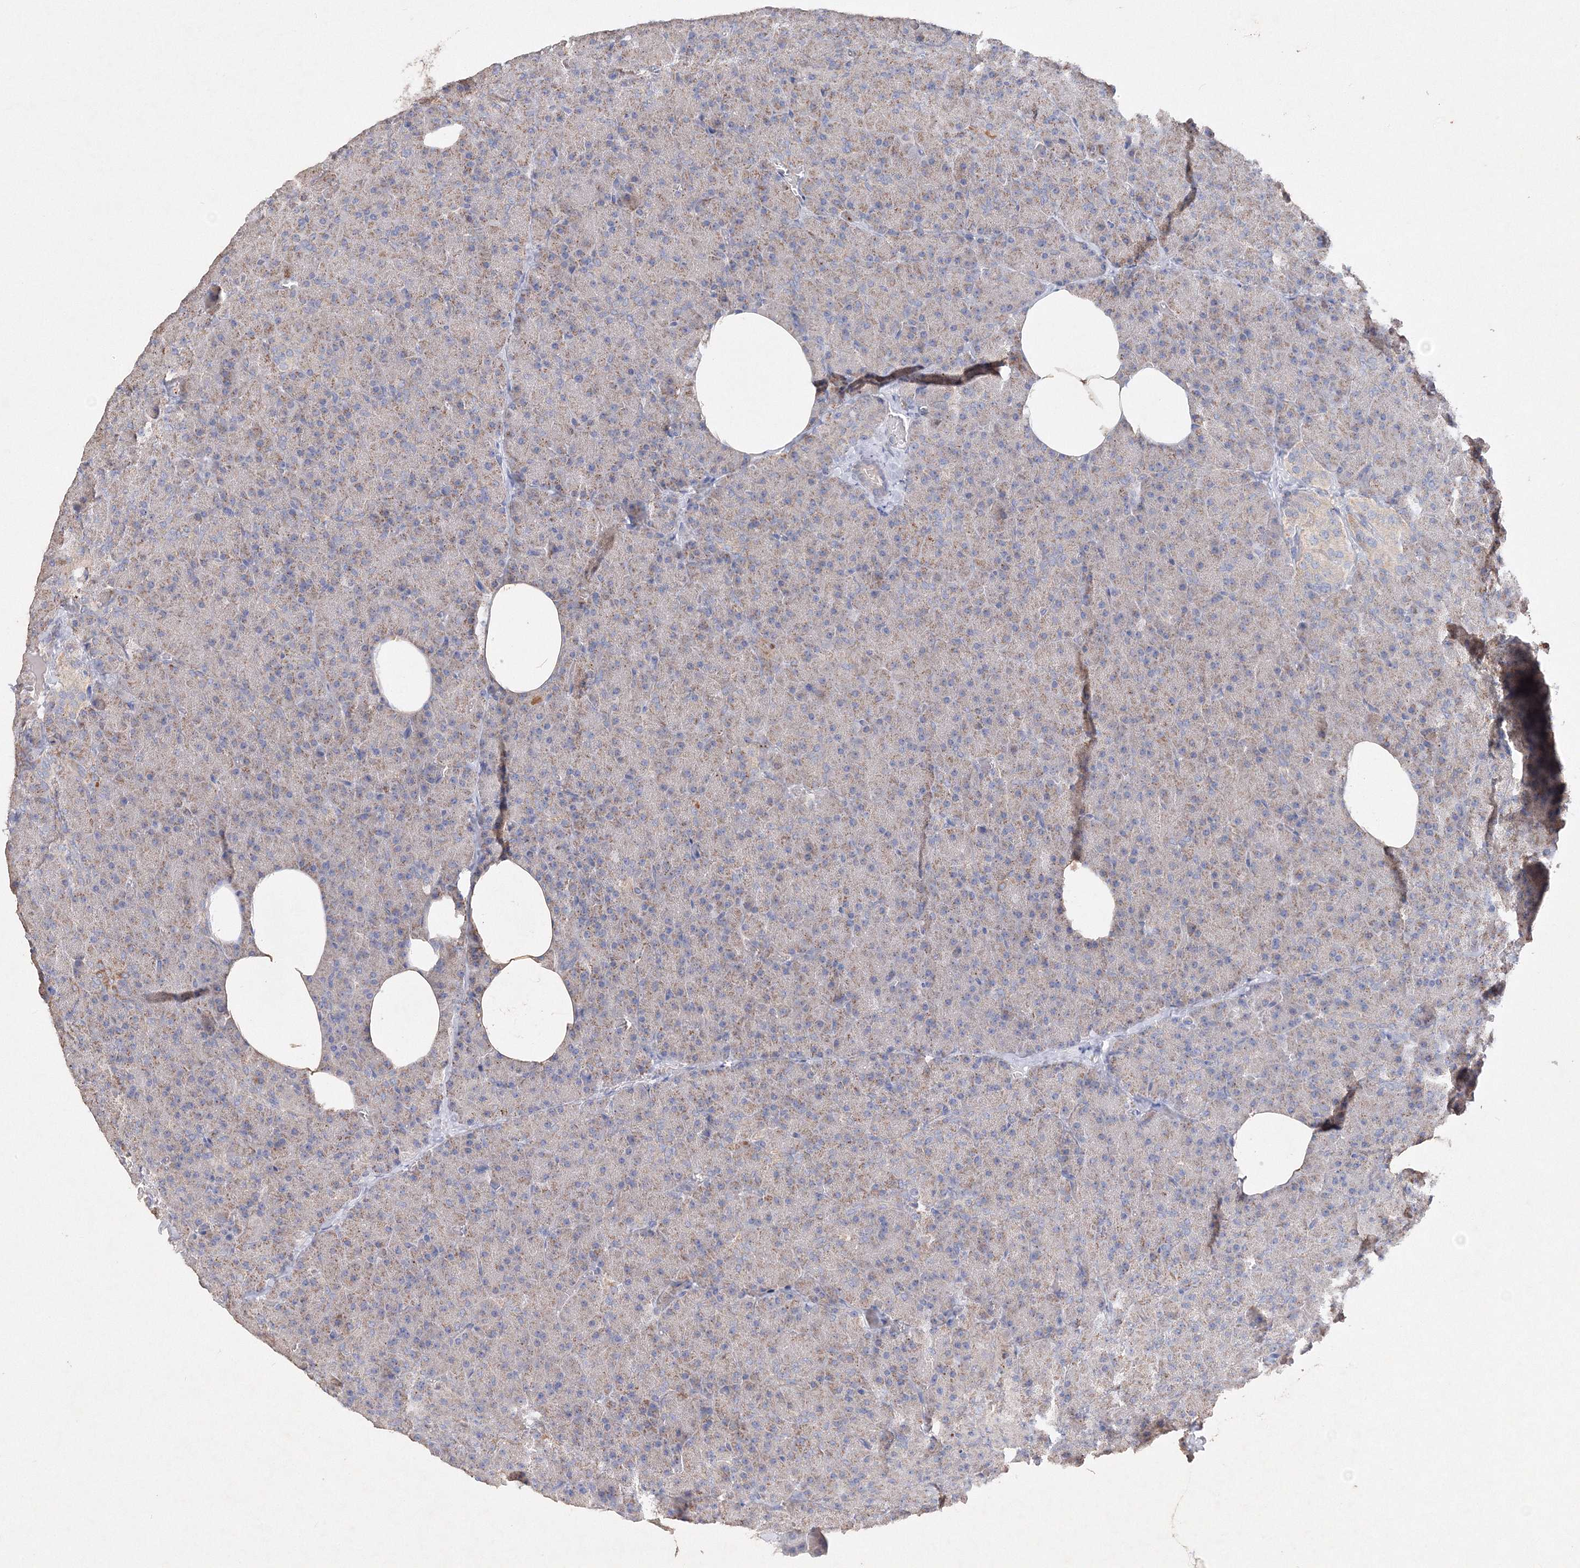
{"staining": {"intensity": "moderate", "quantity": "25%-75%", "location": "cytoplasmic/membranous"}, "tissue": "pancreas", "cell_type": "Exocrine glandular cells", "image_type": "normal", "snomed": [{"axis": "morphology", "description": "Normal tissue, NOS"}, {"axis": "morphology", "description": "Carcinoid, malignant, NOS"}, {"axis": "topography", "description": "Pancreas"}], "caption": "Human pancreas stained with a brown dye displays moderate cytoplasmic/membranous positive staining in about 25%-75% of exocrine glandular cells.", "gene": "GLS", "patient": {"sex": "female", "age": 35}}